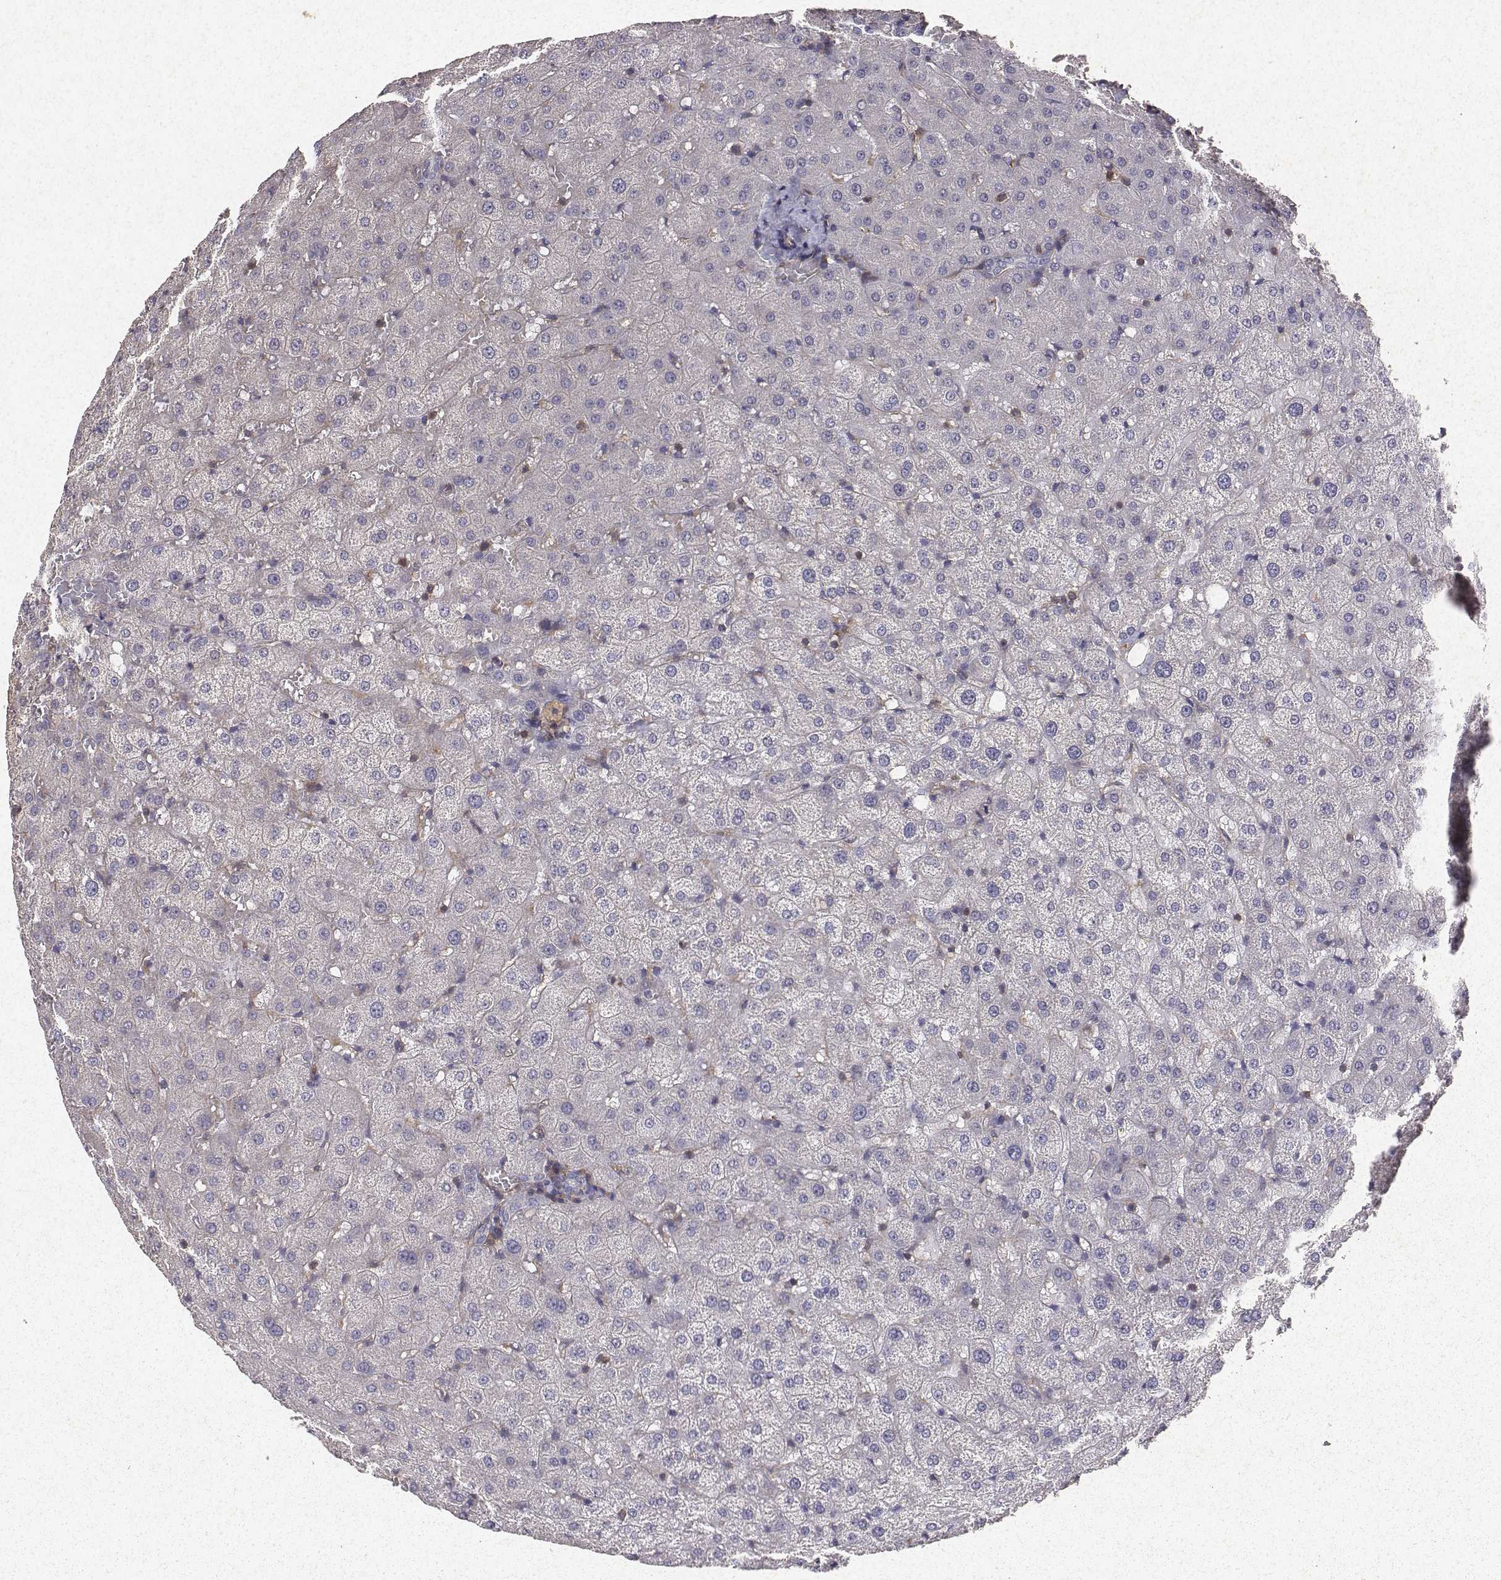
{"staining": {"intensity": "negative", "quantity": "none", "location": "none"}, "tissue": "liver", "cell_type": "Cholangiocytes", "image_type": "normal", "snomed": [{"axis": "morphology", "description": "Normal tissue, NOS"}, {"axis": "topography", "description": "Liver"}], "caption": "This micrograph is of benign liver stained with immunohistochemistry to label a protein in brown with the nuclei are counter-stained blue. There is no expression in cholangiocytes.", "gene": "PTPRG", "patient": {"sex": "female", "age": 50}}